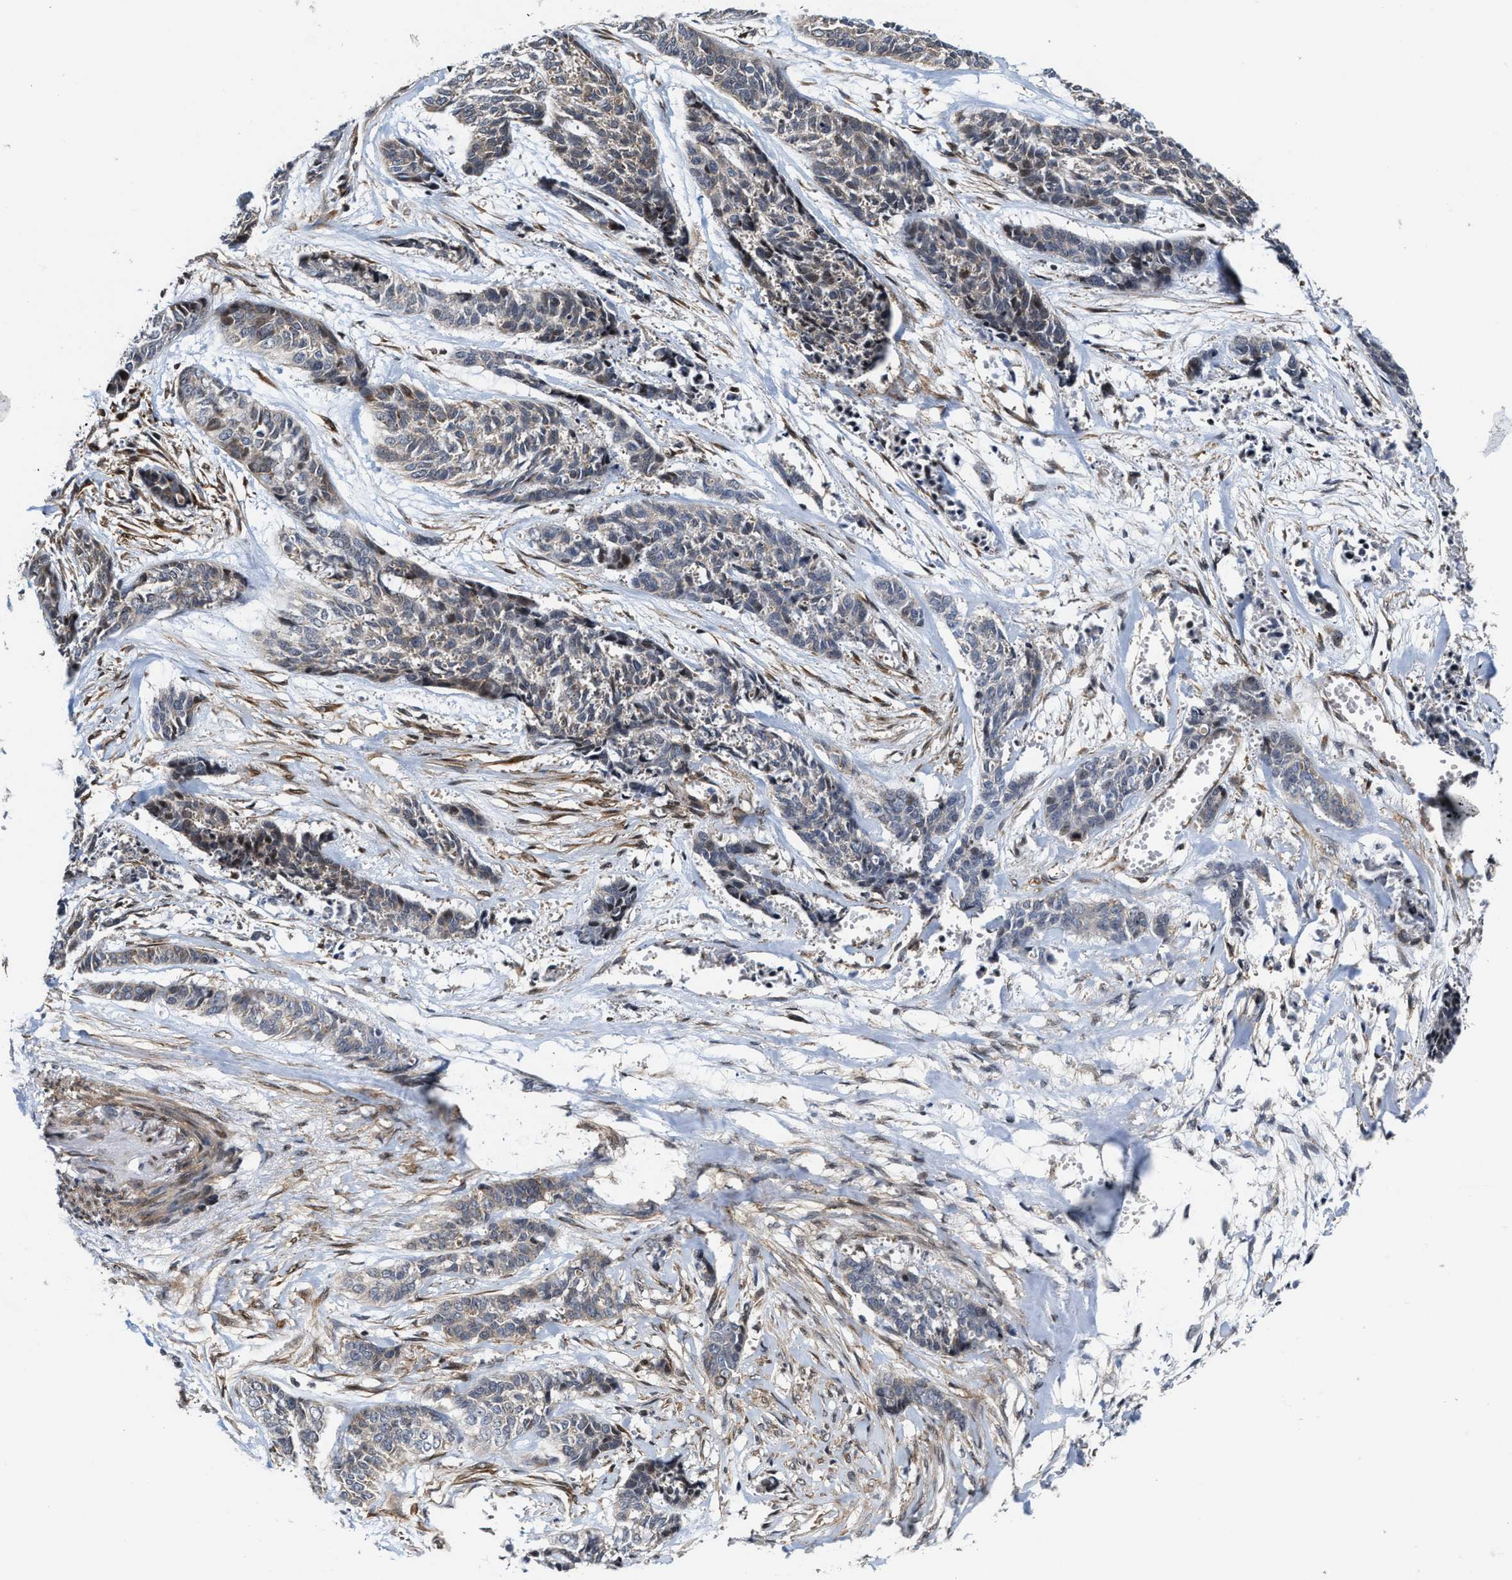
{"staining": {"intensity": "negative", "quantity": "none", "location": "none"}, "tissue": "skin cancer", "cell_type": "Tumor cells", "image_type": "cancer", "snomed": [{"axis": "morphology", "description": "Basal cell carcinoma"}, {"axis": "topography", "description": "Skin"}], "caption": "Human basal cell carcinoma (skin) stained for a protein using IHC reveals no positivity in tumor cells.", "gene": "TGFB1I1", "patient": {"sex": "female", "age": 64}}